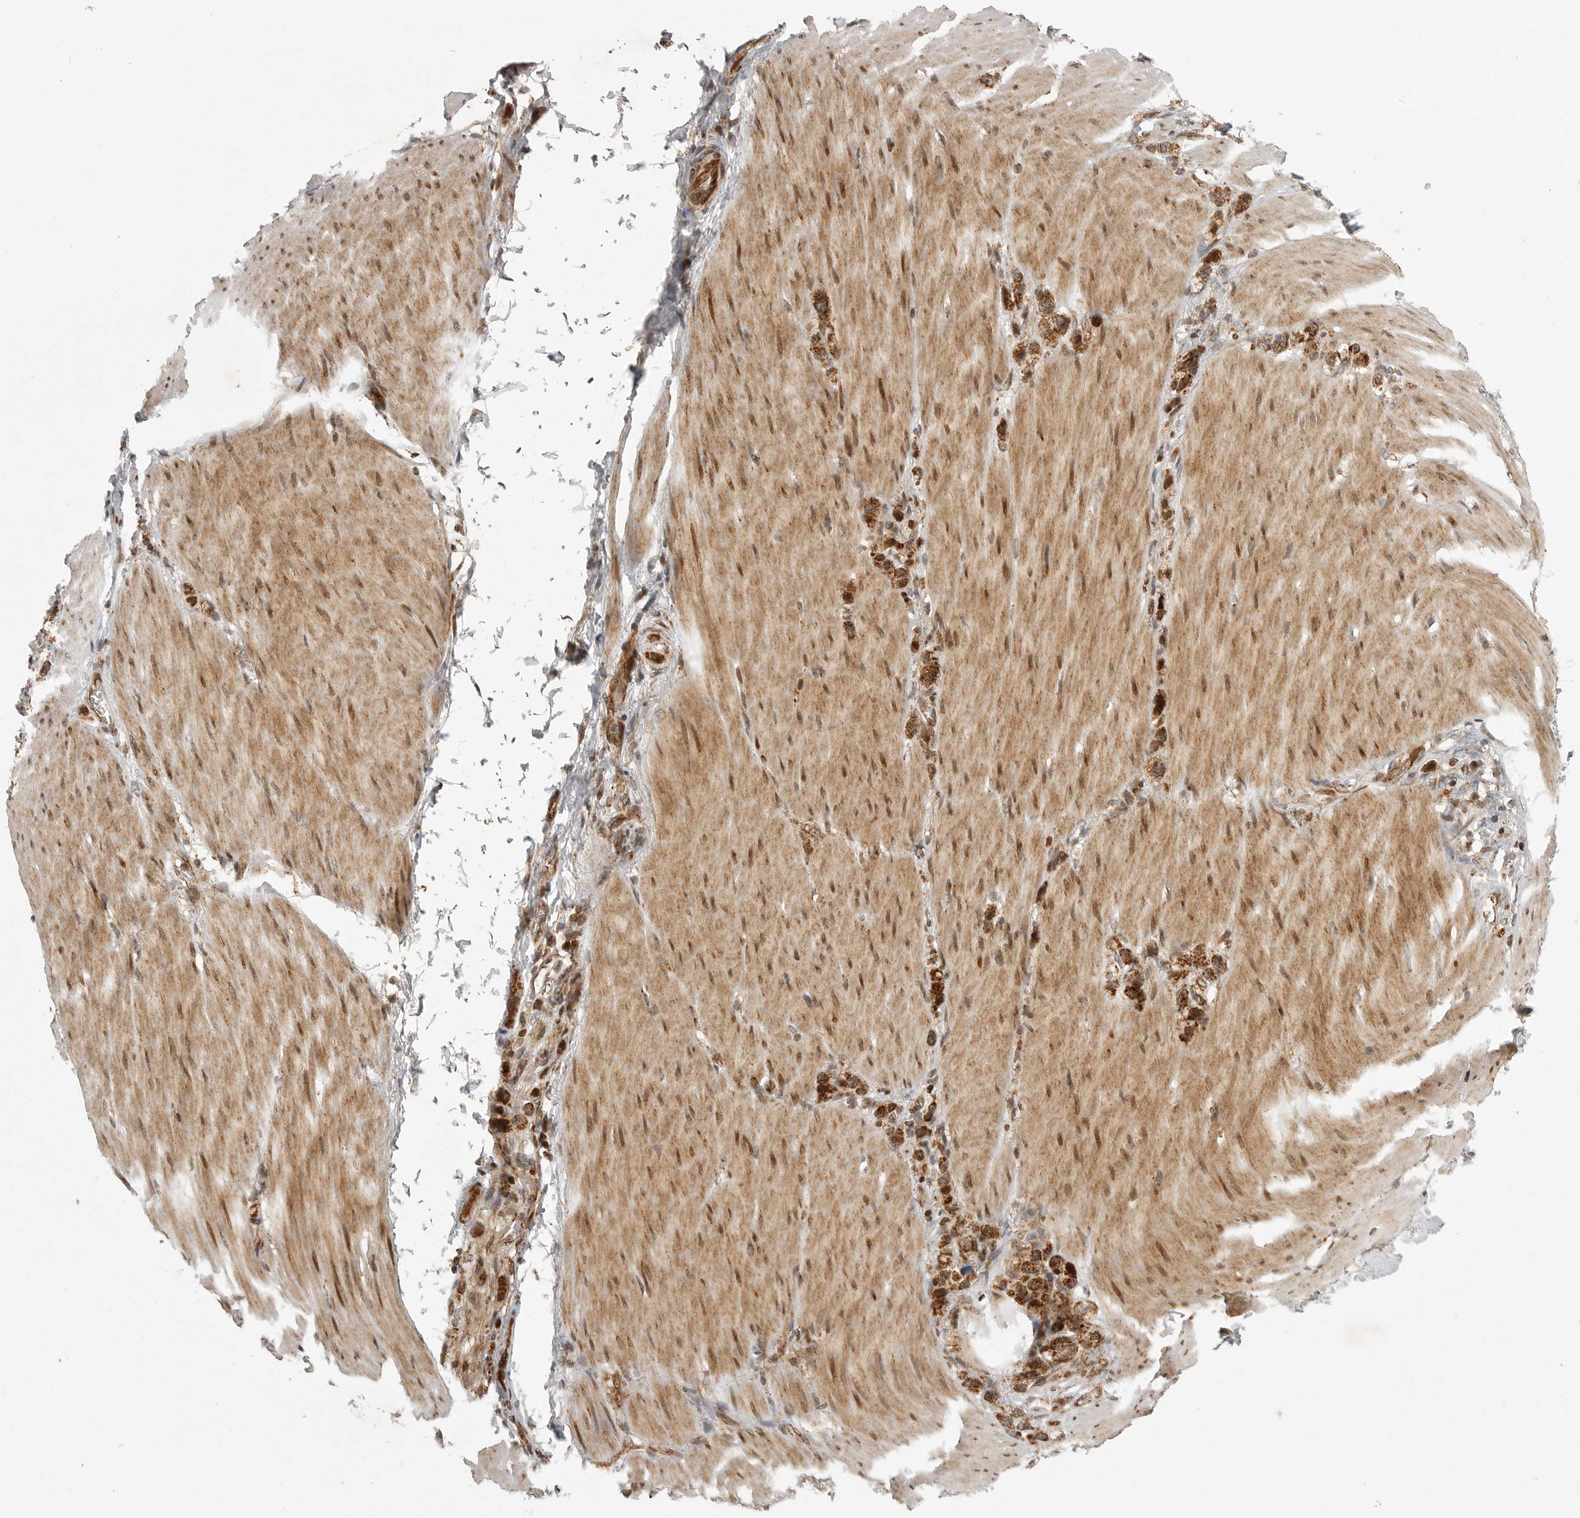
{"staining": {"intensity": "strong", "quantity": ">75%", "location": "cytoplasmic/membranous"}, "tissue": "stomach cancer", "cell_type": "Tumor cells", "image_type": "cancer", "snomed": [{"axis": "morphology", "description": "Adenocarcinoma, NOS"}, {"axis": "topography", "description": "Stomach"}], "caption": "IHC (DAB (3,3'-diaminobenzidine)) staining of human stomach adenocarcinoma shows strong cytoplasmic/membranous protein staining in approximately >75% of tumor cells.", "gene": "NARS2", "patient": {"sex": "female", "age": 65}}